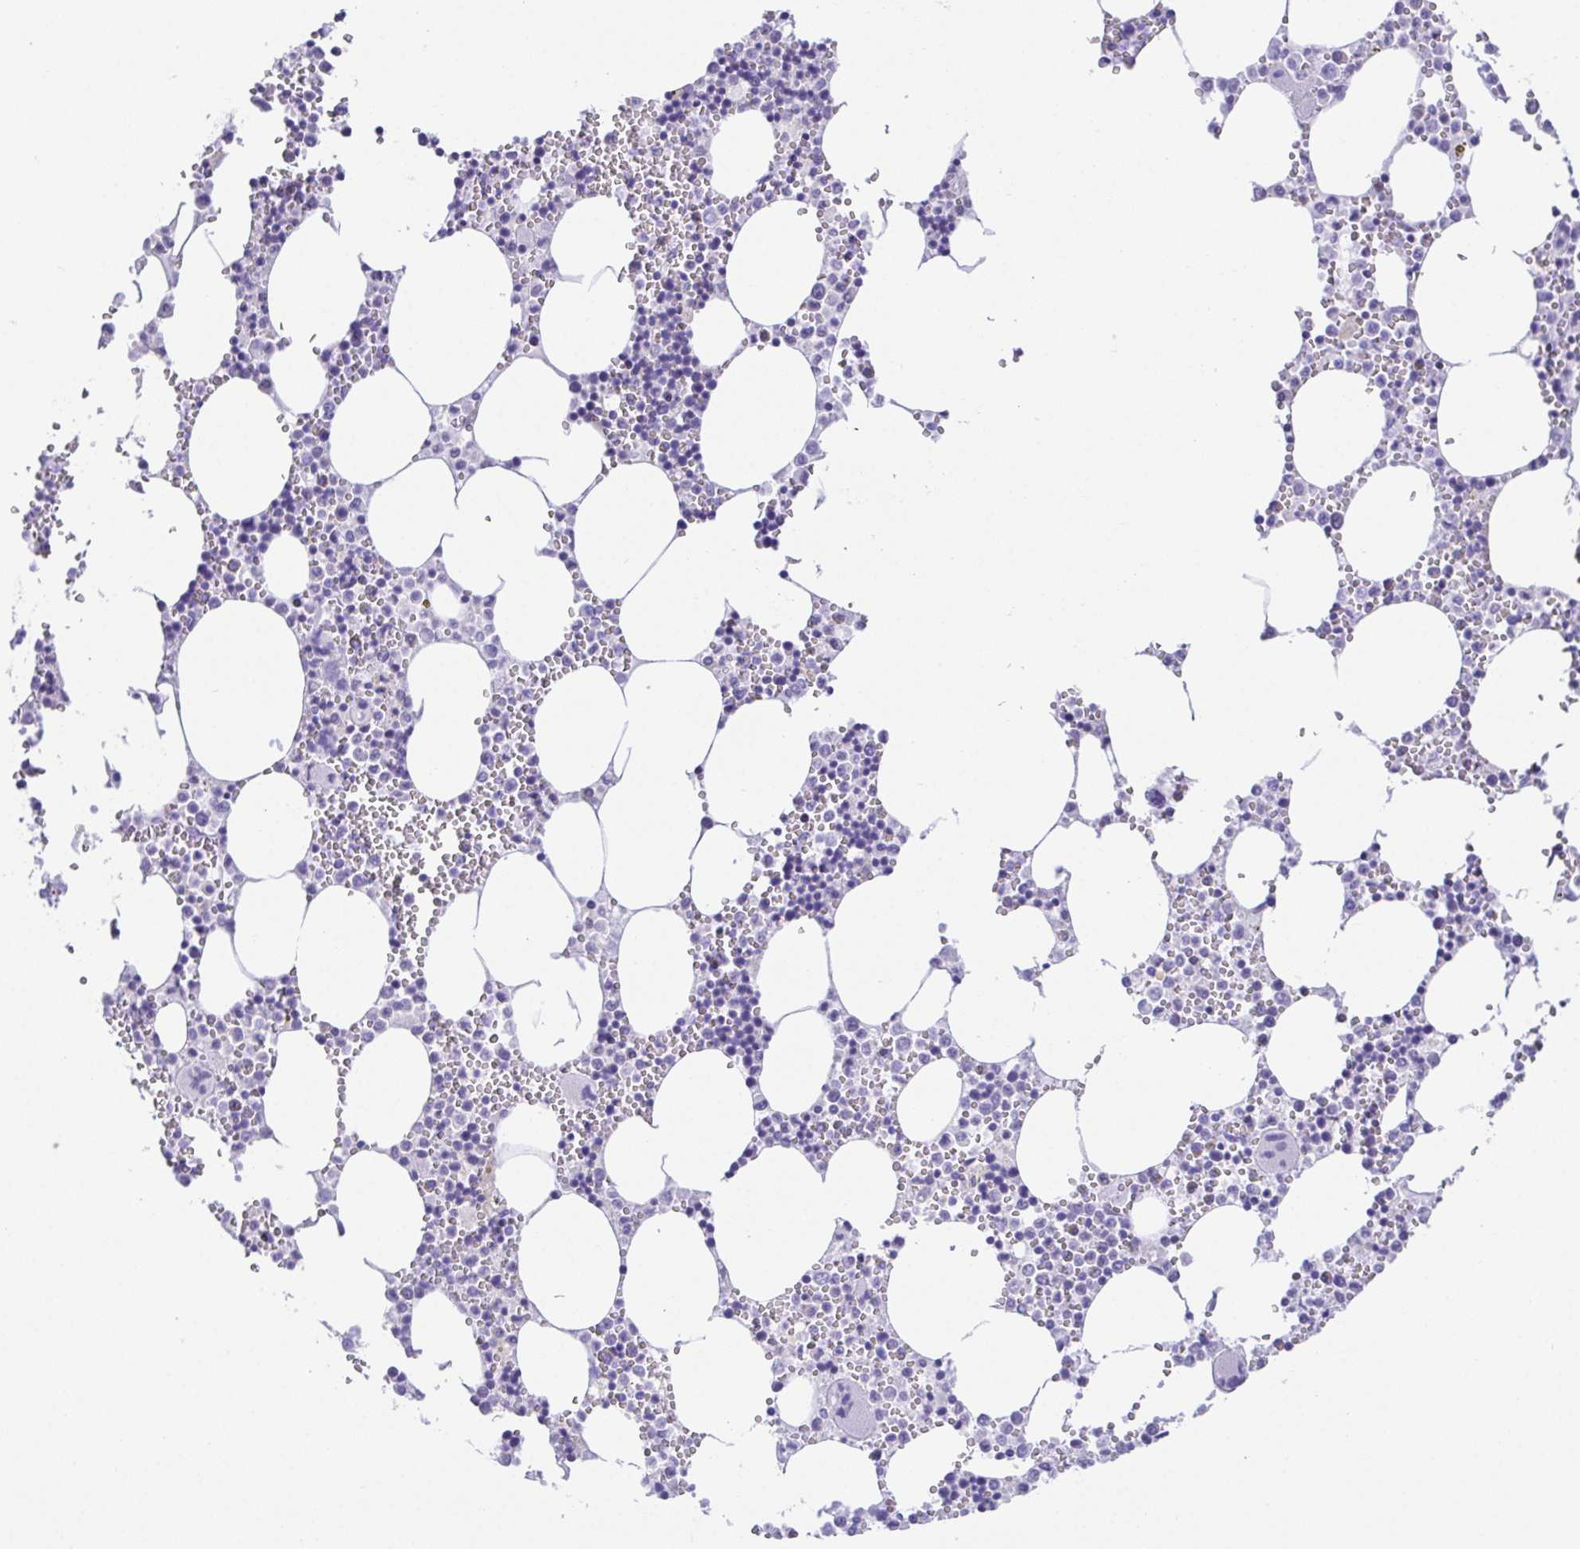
{"staining": {"intensity": "negative", "quantity": "none", "location": "none"}, "tissue": "bone marrow", "cell_type": "Hematopoietic cells", "image_type": "normal", "snomed": [{"axis": "morphology", "description": "Normal tissue, NOS"}, {"axis": "topography", "description": "Bone marrow"}], "caption": "IHC of normal bone marrow displays no staining in hematopoietic cells.", "gene": "LUZP4", "patient": {"sex": "male", "age": 54}}